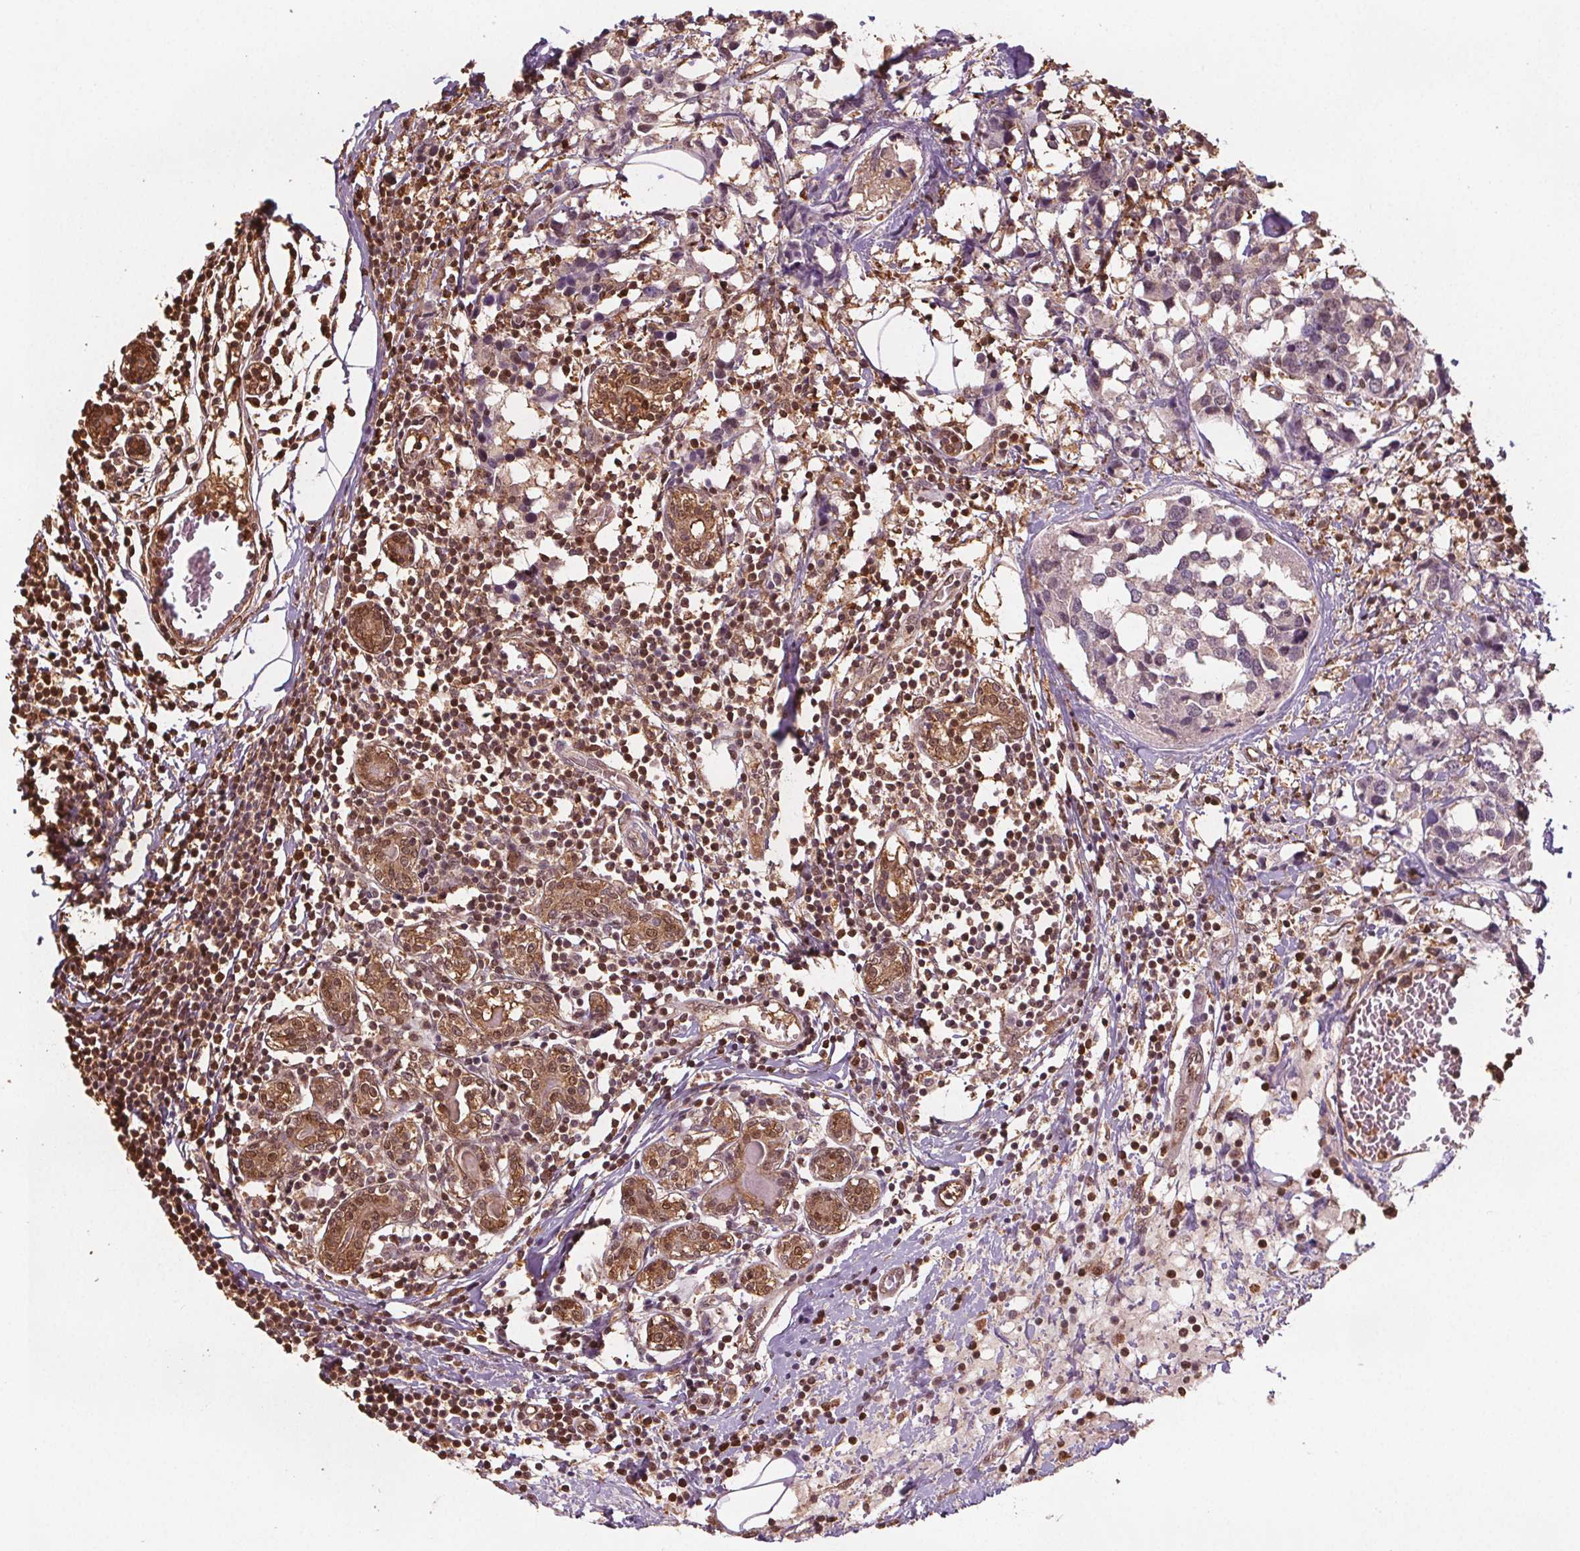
{"staining": {"intensity": "negative", "quantity": "none", "location": "none"}, "tissue": "breast cancer", "cell_type": "Tumor cells", "image_type": "cancer", "snomed": [{"axis": "morphology", "description": "Lobular carcinoma"}, {"axis": "topography", "description": "Breast"}], "caption": "A micrograph of human breast cancer is negative for staining in tumor cells.", "gene": "ENO1", "patient": {"sex": "female", "age": 59}}